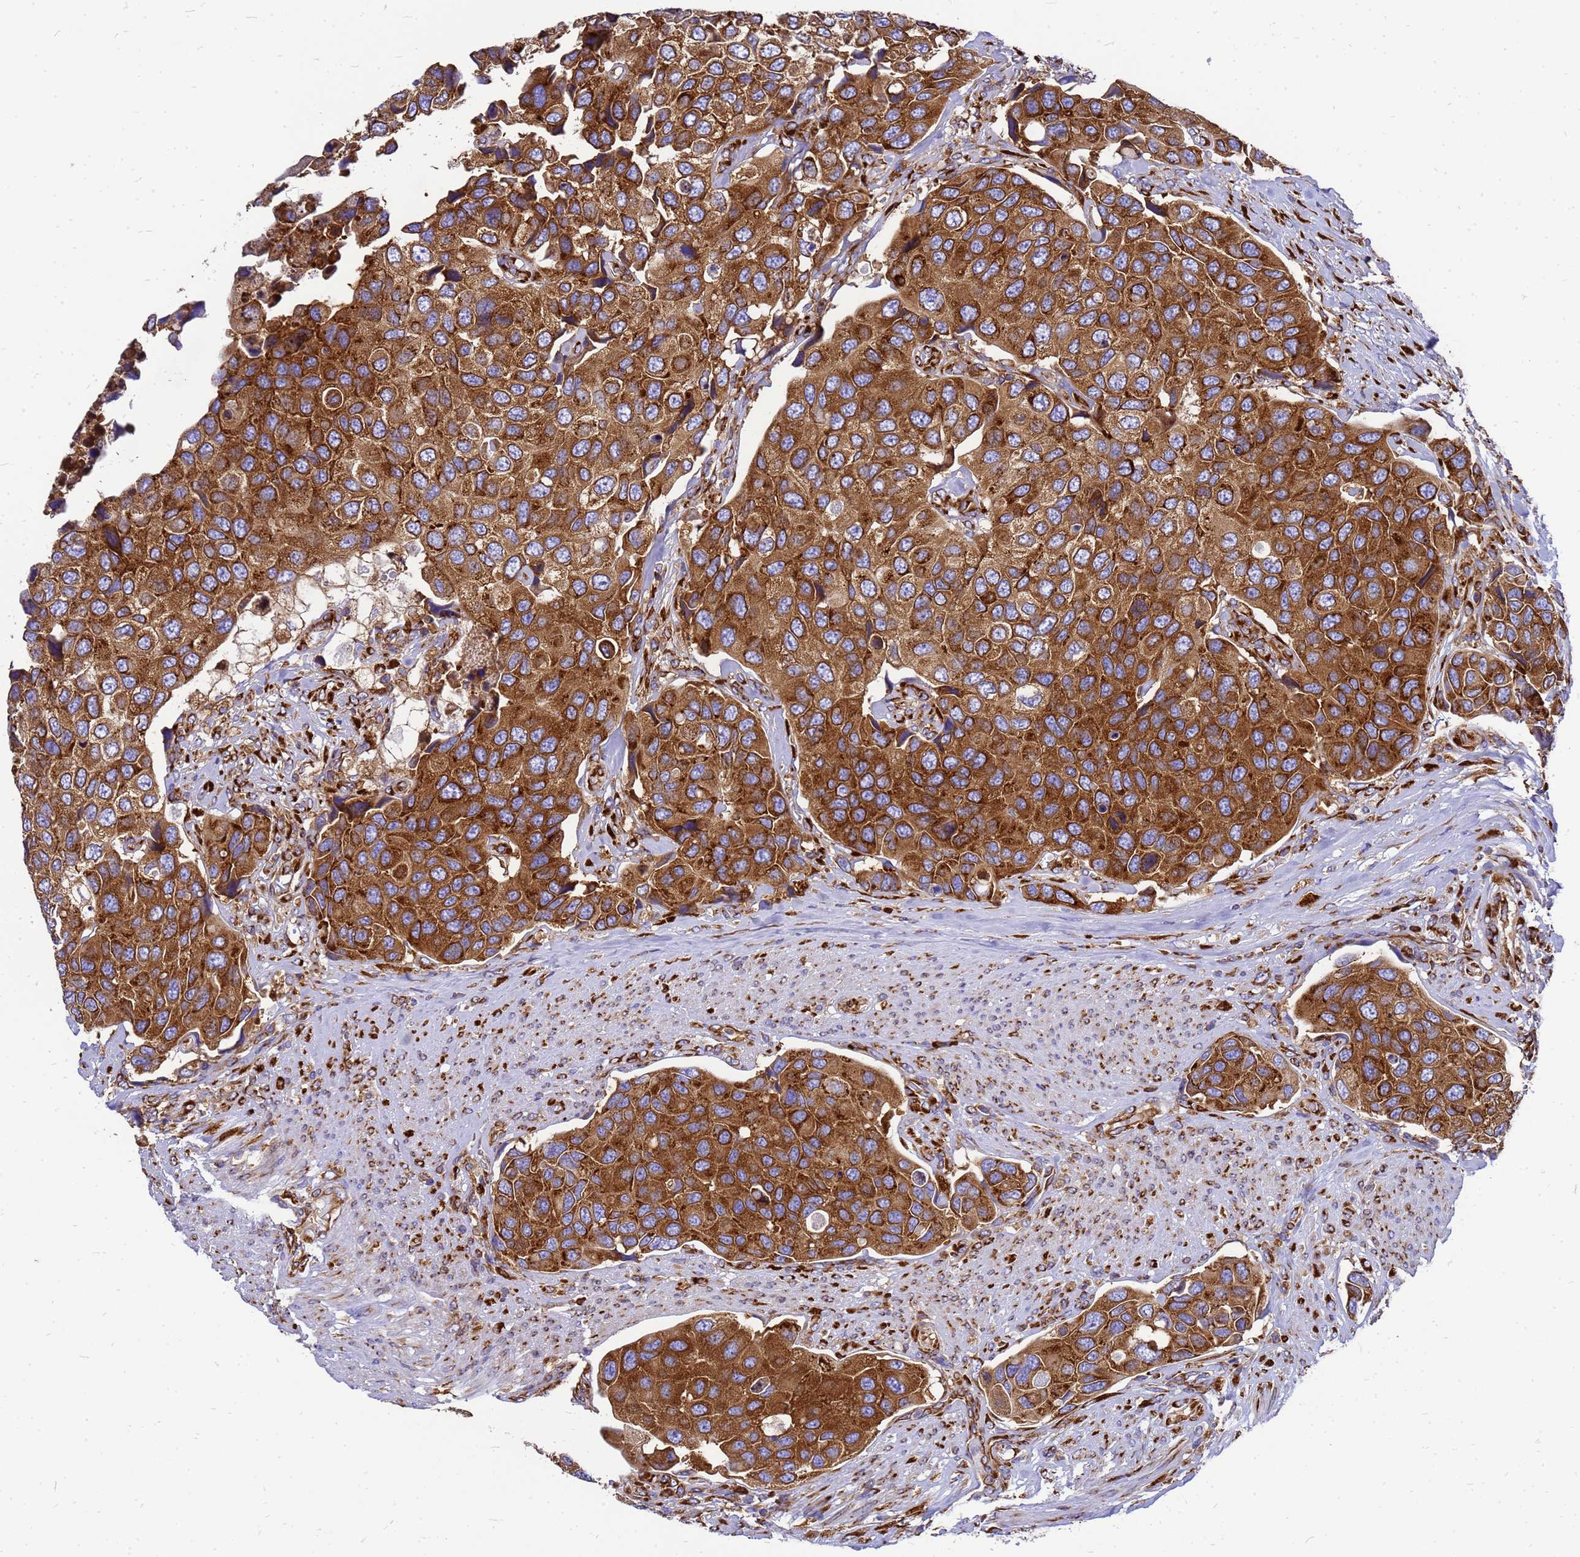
{"staining": {"intensity": "strong", "quantity": ">75%", "location": "cytoplasmic/membranous"}, "tissue": "urothelial cancer", "cell_type": "Tumor cells", "image_type": "cancer", "snomed": [{"axis": "morphology", "description": "Urothelial carcinoma, High grade"}, {"axis": "topography", "description": "Urinary bladder"}], "caption": "High-magnification brightfield microscopy of high-grade urothelial carcinoma stained with DAB (3,3'-diaminobenzidine) (brown) and counterstained with hematoxylin (blue). tumor cells exhibit strong cytoplasmic/membranous expression is present in approximately>75% of cells.", "gene": "EEF1D", "patient": {"sex": "male", "age": 74}}